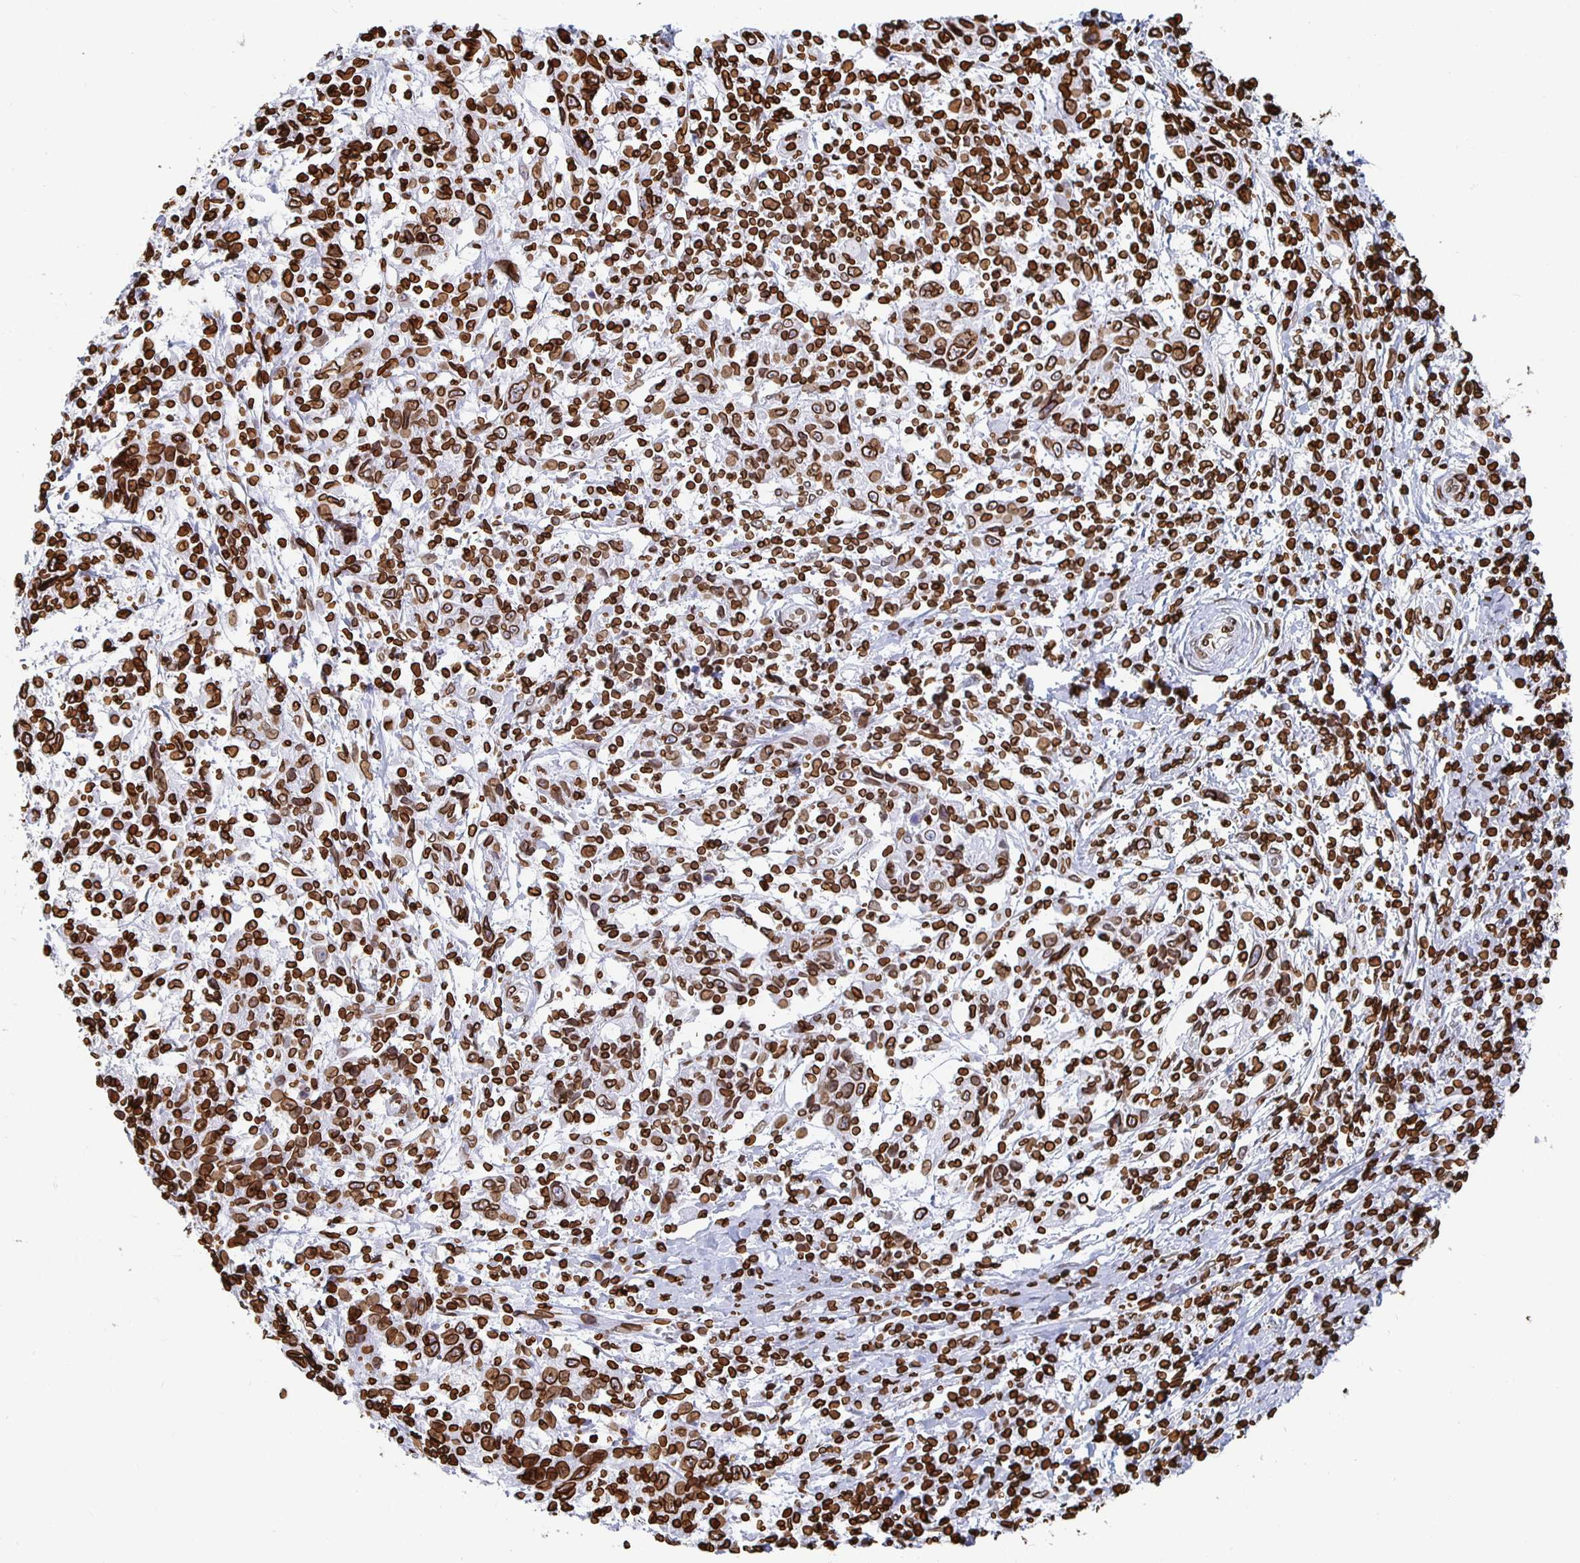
{"staining": {"intensity": "strong", "quantity": ">75%", "location": "cytoplasmic/membranous,nuclear"}, "tissue": "cervical cancer", "cell_type": "Tumor cells", "image_type": "cancer", "snomed": [{"axis": "morphology", "description": "Squamous cell carcinoma, NOS"}, {"axis": "topography", "description": "Cervix"}], "caption": "This image shows IHC staining of cervical cancer, with high strong cytoplasmic/membranous and nuclear expression in approximately >75% of tumor cells.", "gene": "LMNB1", "patient": {"sex": "female", "age": 46}}